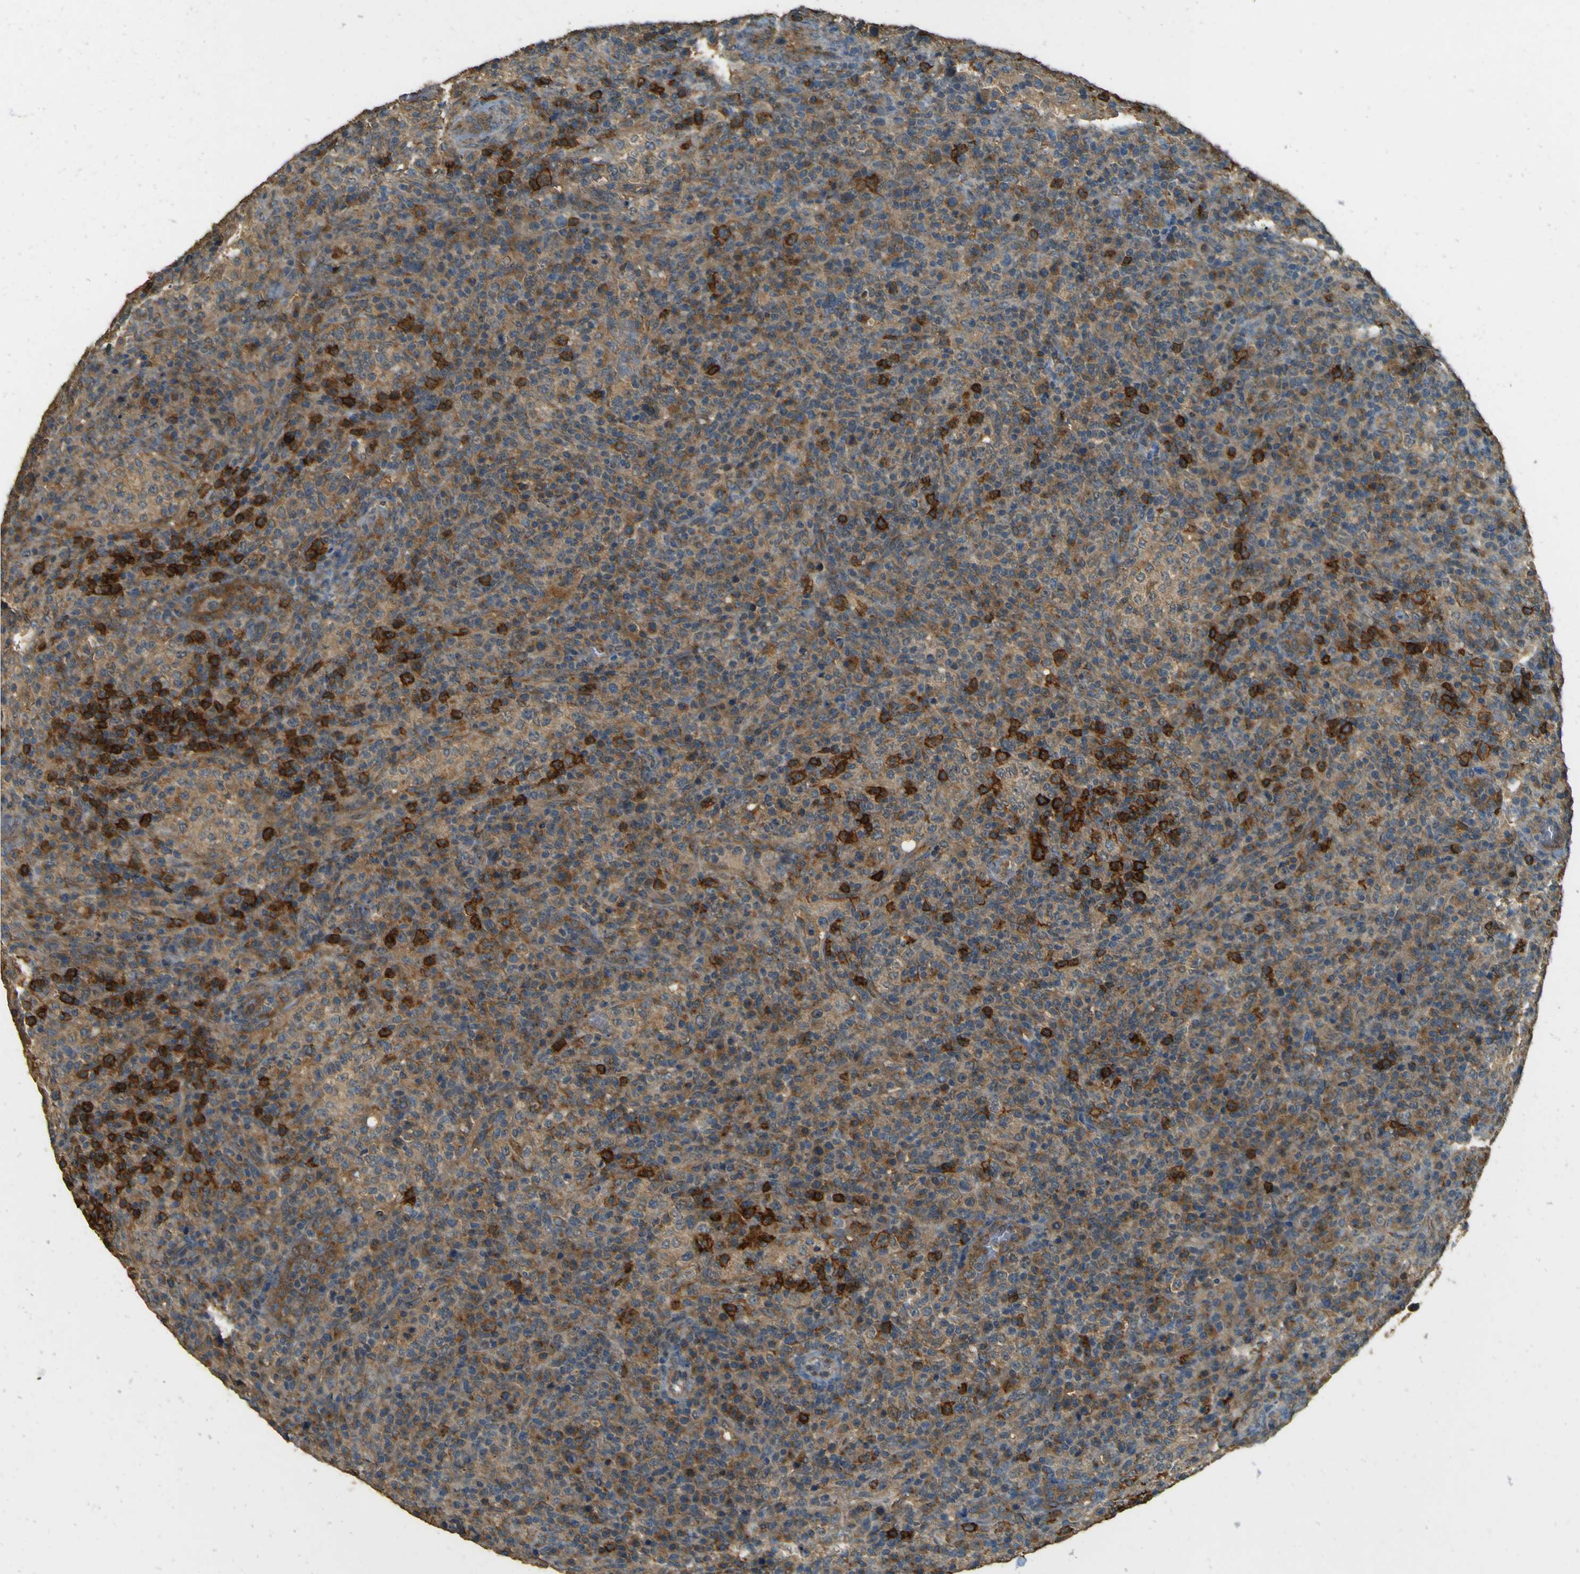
{"staining": {"intensity": "strong", "quantity": "25%-75%", "location": "cytoplasmic/membranous"}, "tissue": "lymphoma", "cell_type": "Tumor cells", "image_type": "cancer", "snomed": [{"axis": "morphology", "description": "Malignant lymphoma, non-Hodgkin's type, High grade"}, {"axis": "topography", "description": "Lymph node"}], "caption": "This micrograph demonstrates immunohistochemistry staining of high-grade malignant lymphoma, non-Hodgkin's type, with high strong cytoplasmic/membranous expression in about 25%-75% of tumor cells.", "gene": "GOLGA1", "patient": {"sex": "female", "age": 76}}